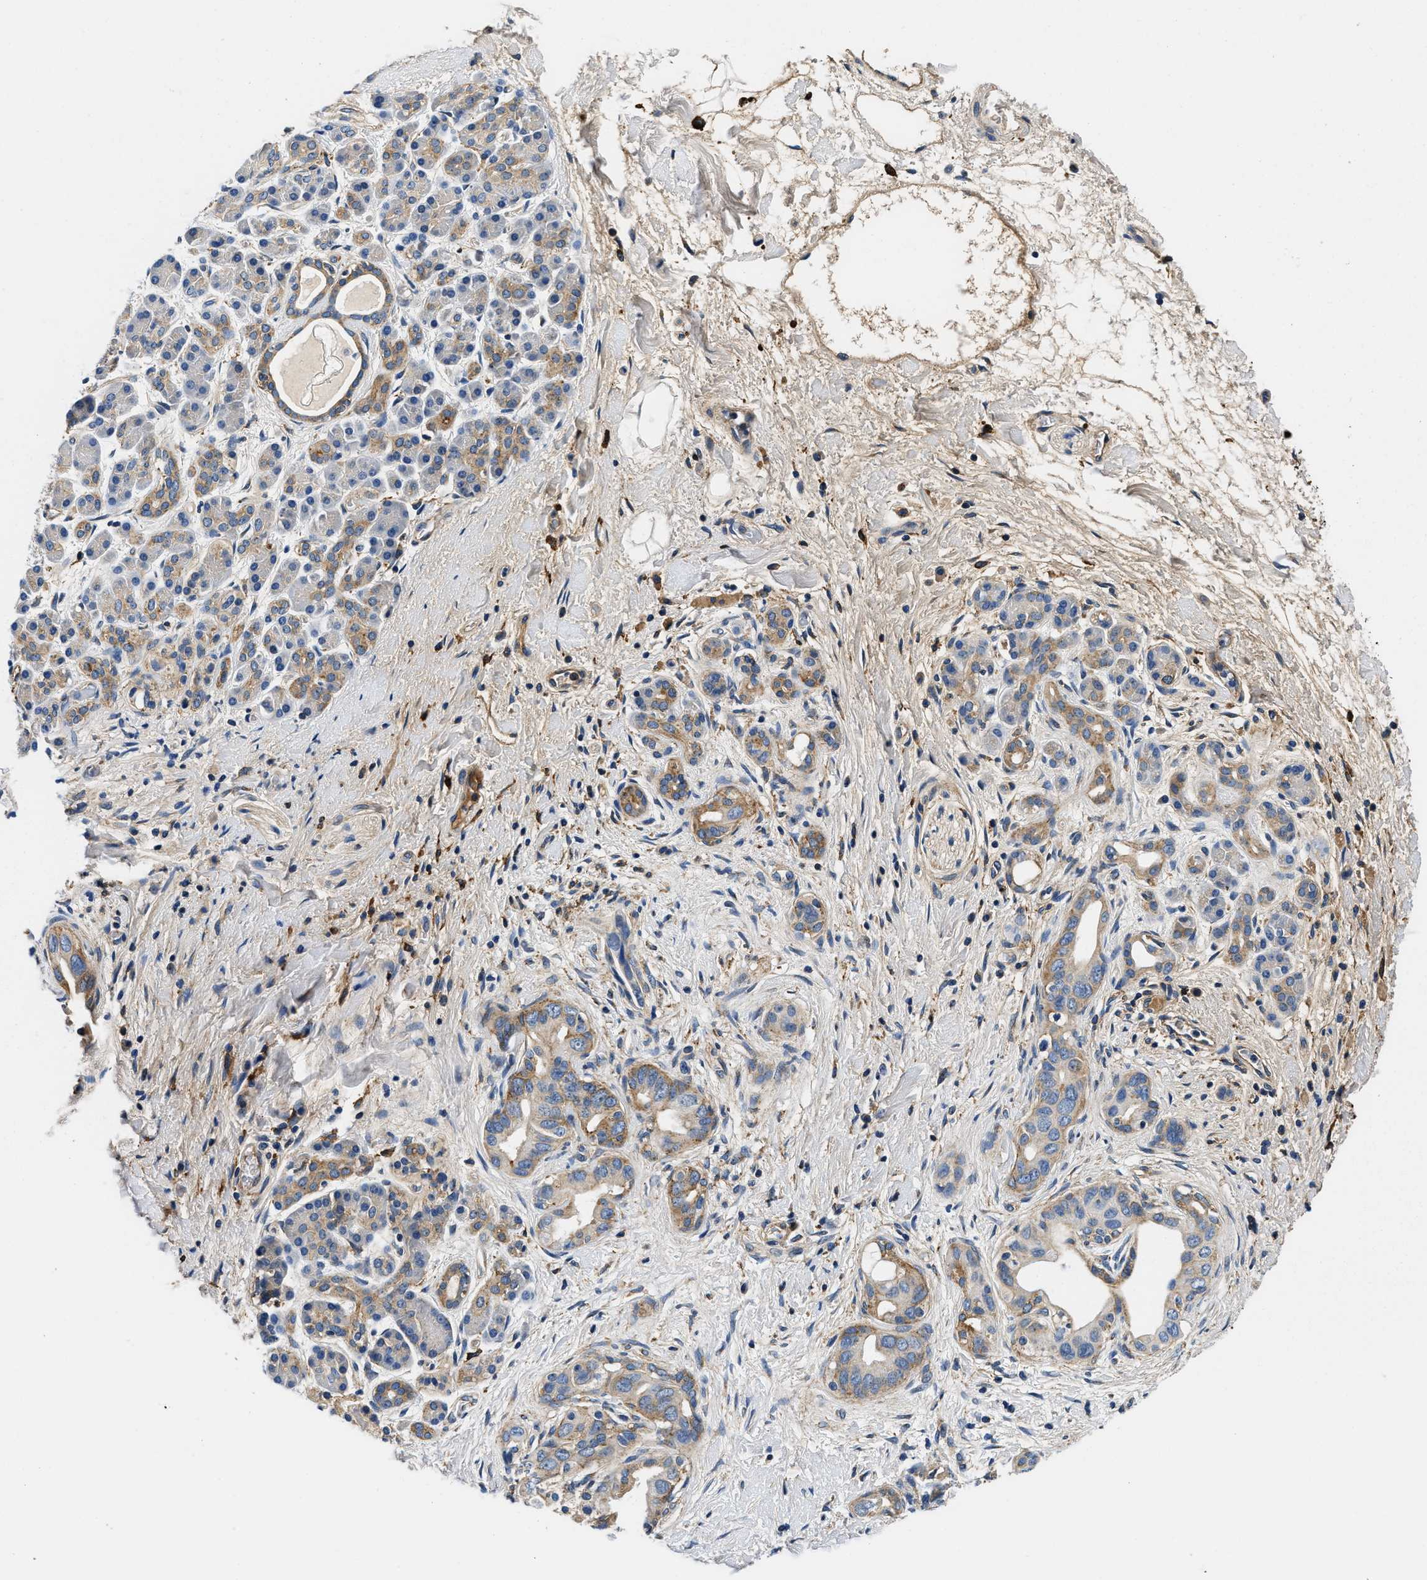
{"staining": {"intensity": "moderate", "quantity": "25%-75%", "location": "cytoplasmic/membranous"}, "tissue": "pancreatic cancer", "cell_type": "Tumor cells", "image_type": "cancer", "snomed": [{"axis": "morphology", "description": "Adenocarcinoma, NOS"}, {"axis": "topography", "description": "Pancreas"}], "caption": "About 25%-75% of tumor cells in human pancreatic cancer reveal moderate cytoplasmic/membranous protein staining as visualized by brown immunohistochemical staining.", "gene": "ZFAND3", "patient": {"sex": "male", "age": 55}}